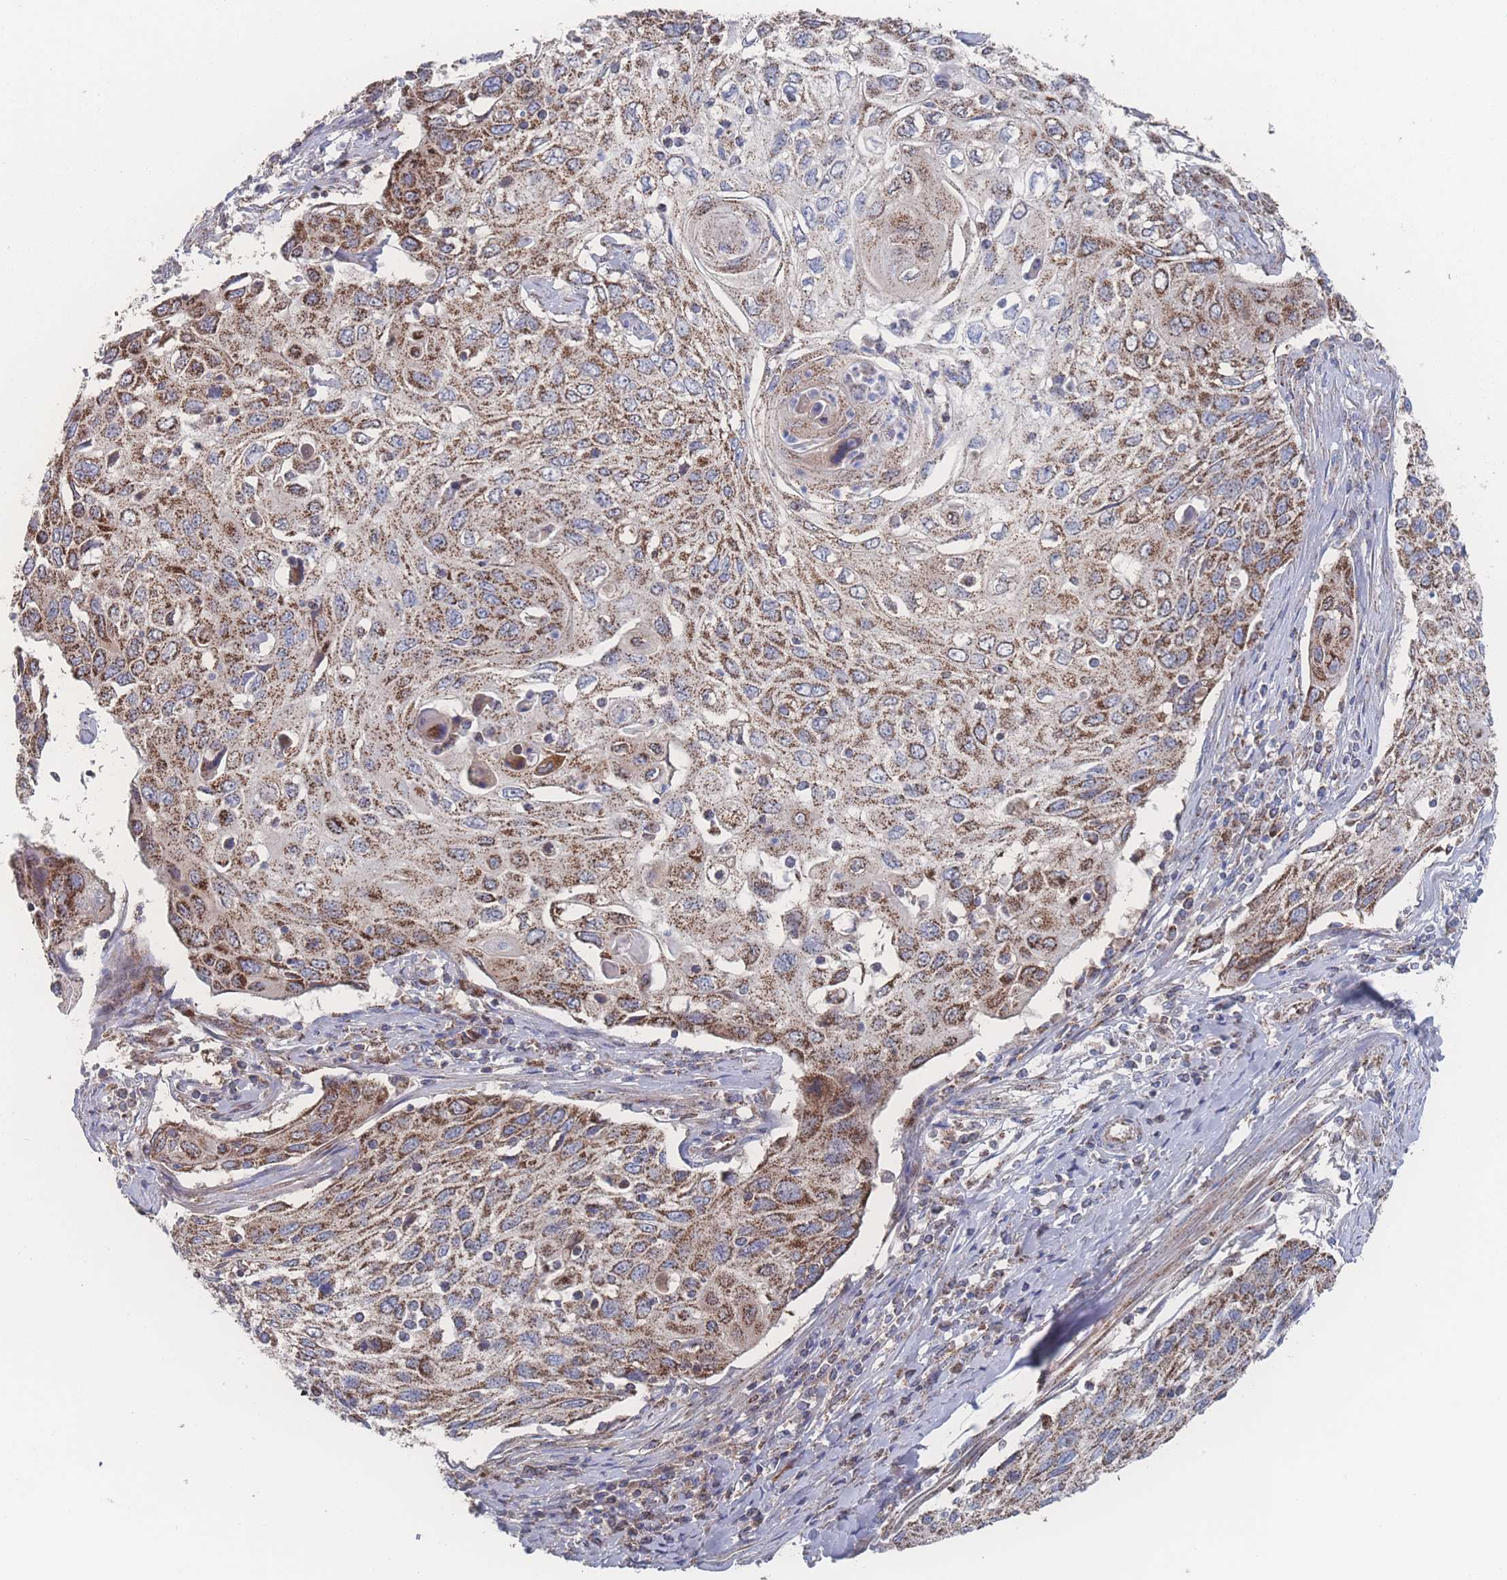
{"staining": {"intensity": "strong", "quantity": ">75%", "location": "cytoplasmic/membranous"}, "tissue": "cervical cancer", "cell_type": "Tumor cells", "image_type": "cancer", "snomed": [{"axis": "morphology", "description": "Squamous cell carcinoma, NOS"}, {"axis": "topography", "description": "Cervix"}], "caption": "A high-resolution histopathology image shows immunohistochemistry staining of cervical cancer (squamous cell carcinoma), which displays strong cytoplasmic/membranous staining in approximately >75% of tumor cells. Using DAB (3,3'-diaminobenzidine) (brown) and hematoxylin (blue) stains, captured at high magnification using brightfield microscopy.", "gene": "PEX14", "patient": {"sex": "female", "age": 70}}